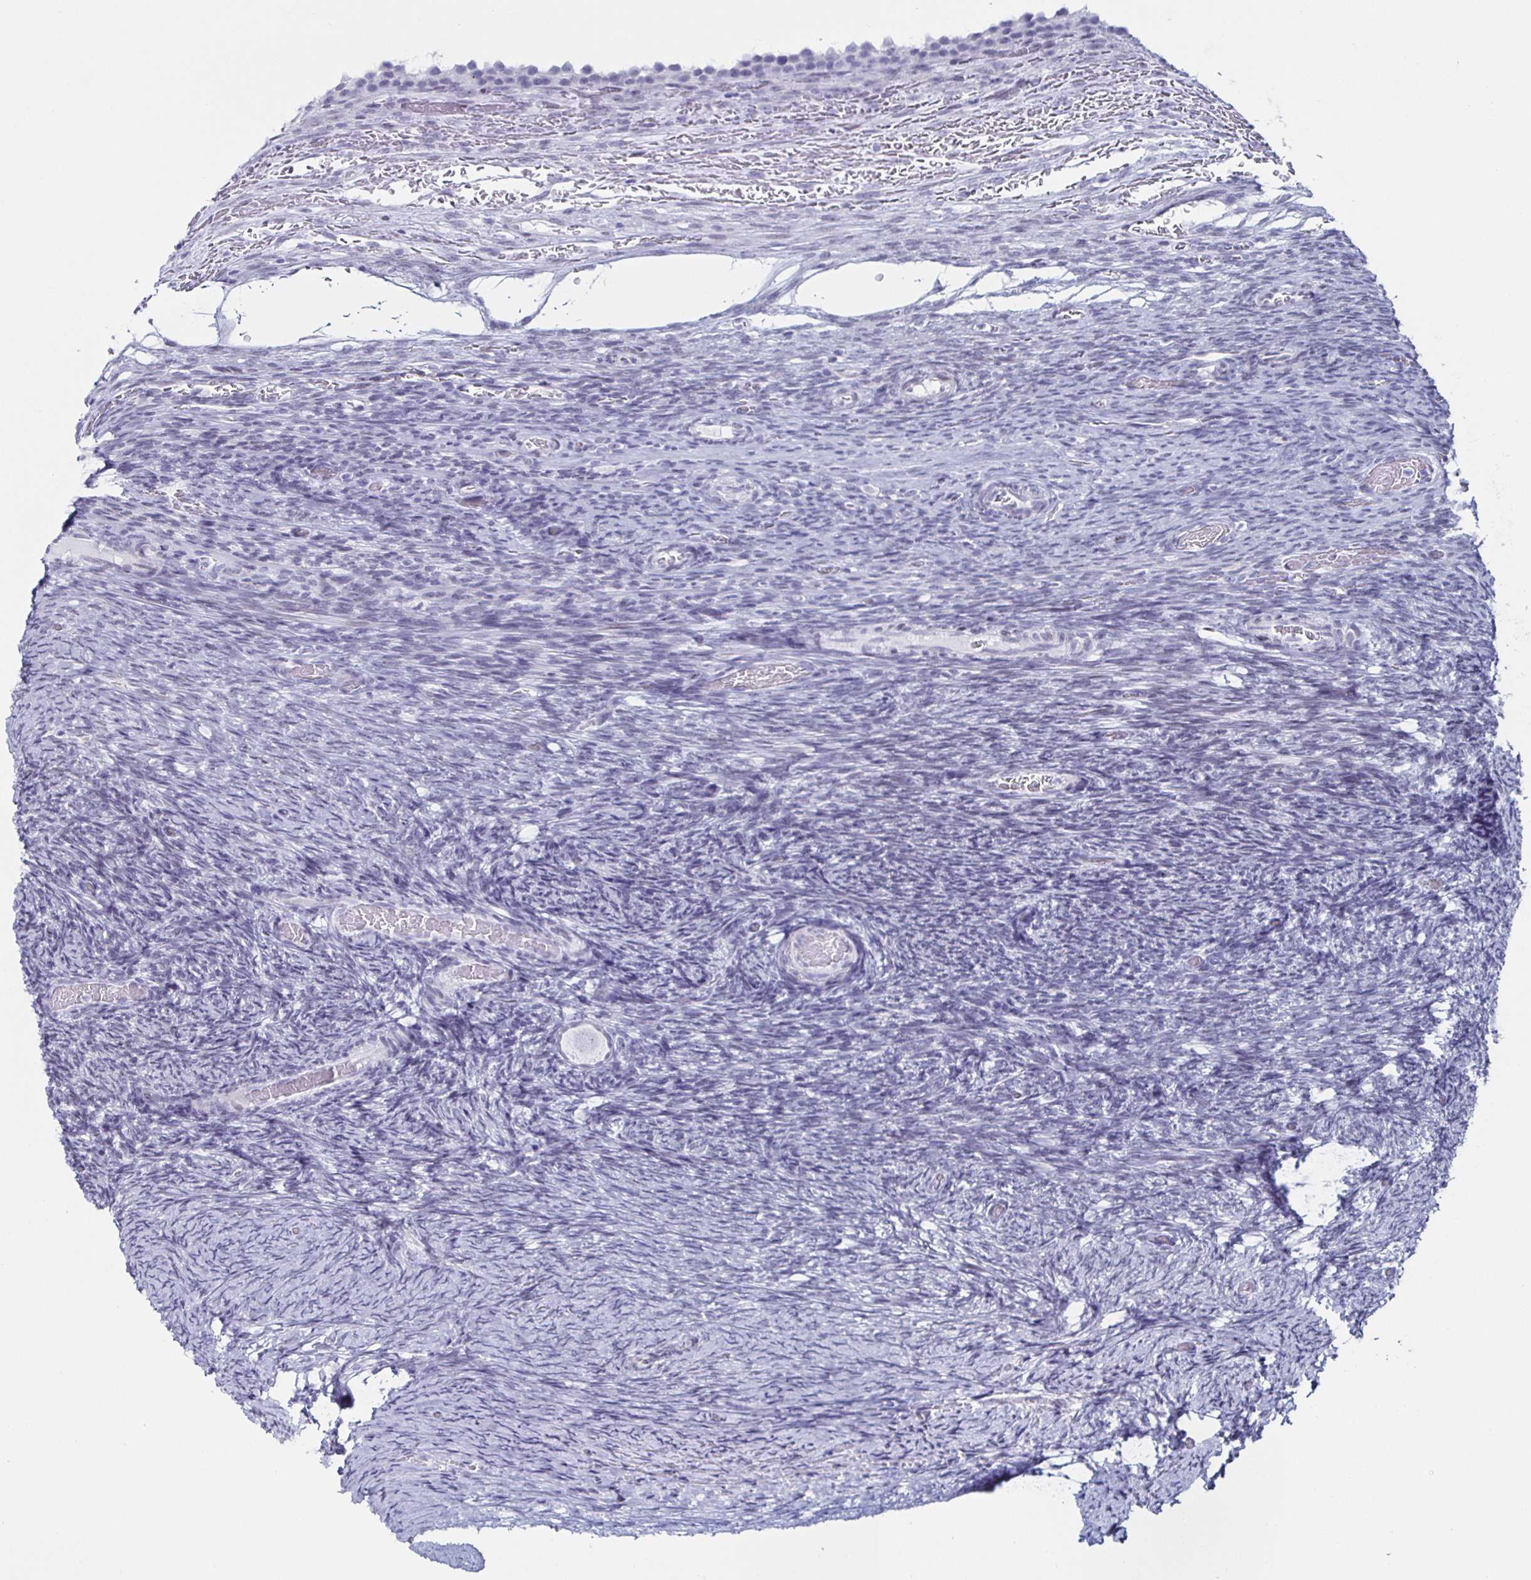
{"staining": {"intensity": "negative", "quantity": "none", "location": "none"}, "tissue": "ovary", "cell_type": "Follicle cells", "image_type": "normal", "snomed": [{"axis": "morphology", "description": "Normal tissue, NOS"}, {"axis": "topography", "description": "Ovary"}], "caption": "Normal ovary was stained to show a protein in brown. There is no significant positivity in follicle cells.", "gene": "KRT4", "patient": {"sex": "female", "age": 34}}